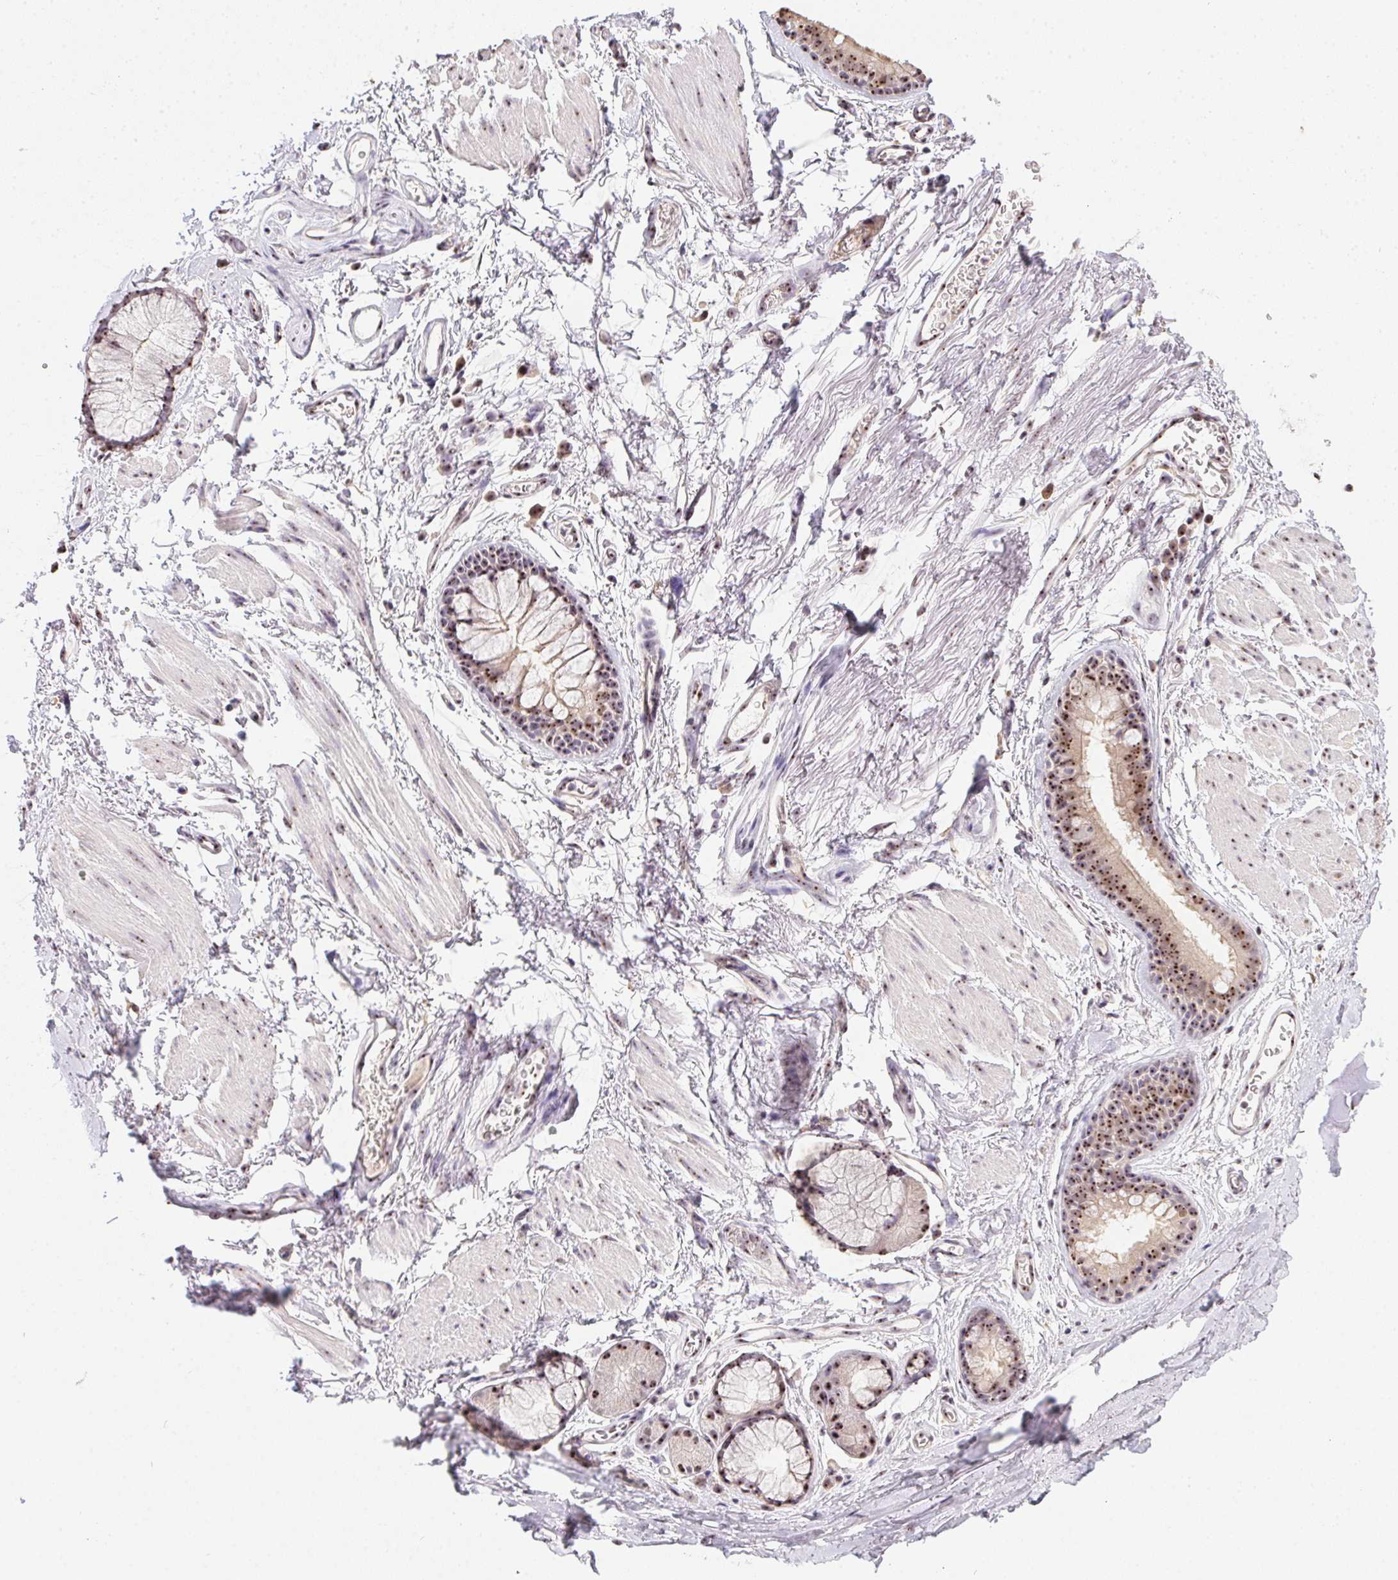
{"staining": {"intensity": "weak", "quantity": "25%-75%", "location": "nuclear"}, "tissue": "soft tissue", "cell_type": "Fibroblasts", "image_type": "normal", "snomed": [{"axis": "morphology", "description": "Normal tissue, NOS"}, {"axis": "topography", "description": "Cartilage tissue"}, {"axis": "topography", "description": "Bronchus"}], "caption": "Immunohistochemical staining of normal human soft tissue exhibits weak nuclear protein staining in about 25%-75% of fibroblasts.", "gene": "BATF2", "patient": {"sex": "female", "age": 79}}